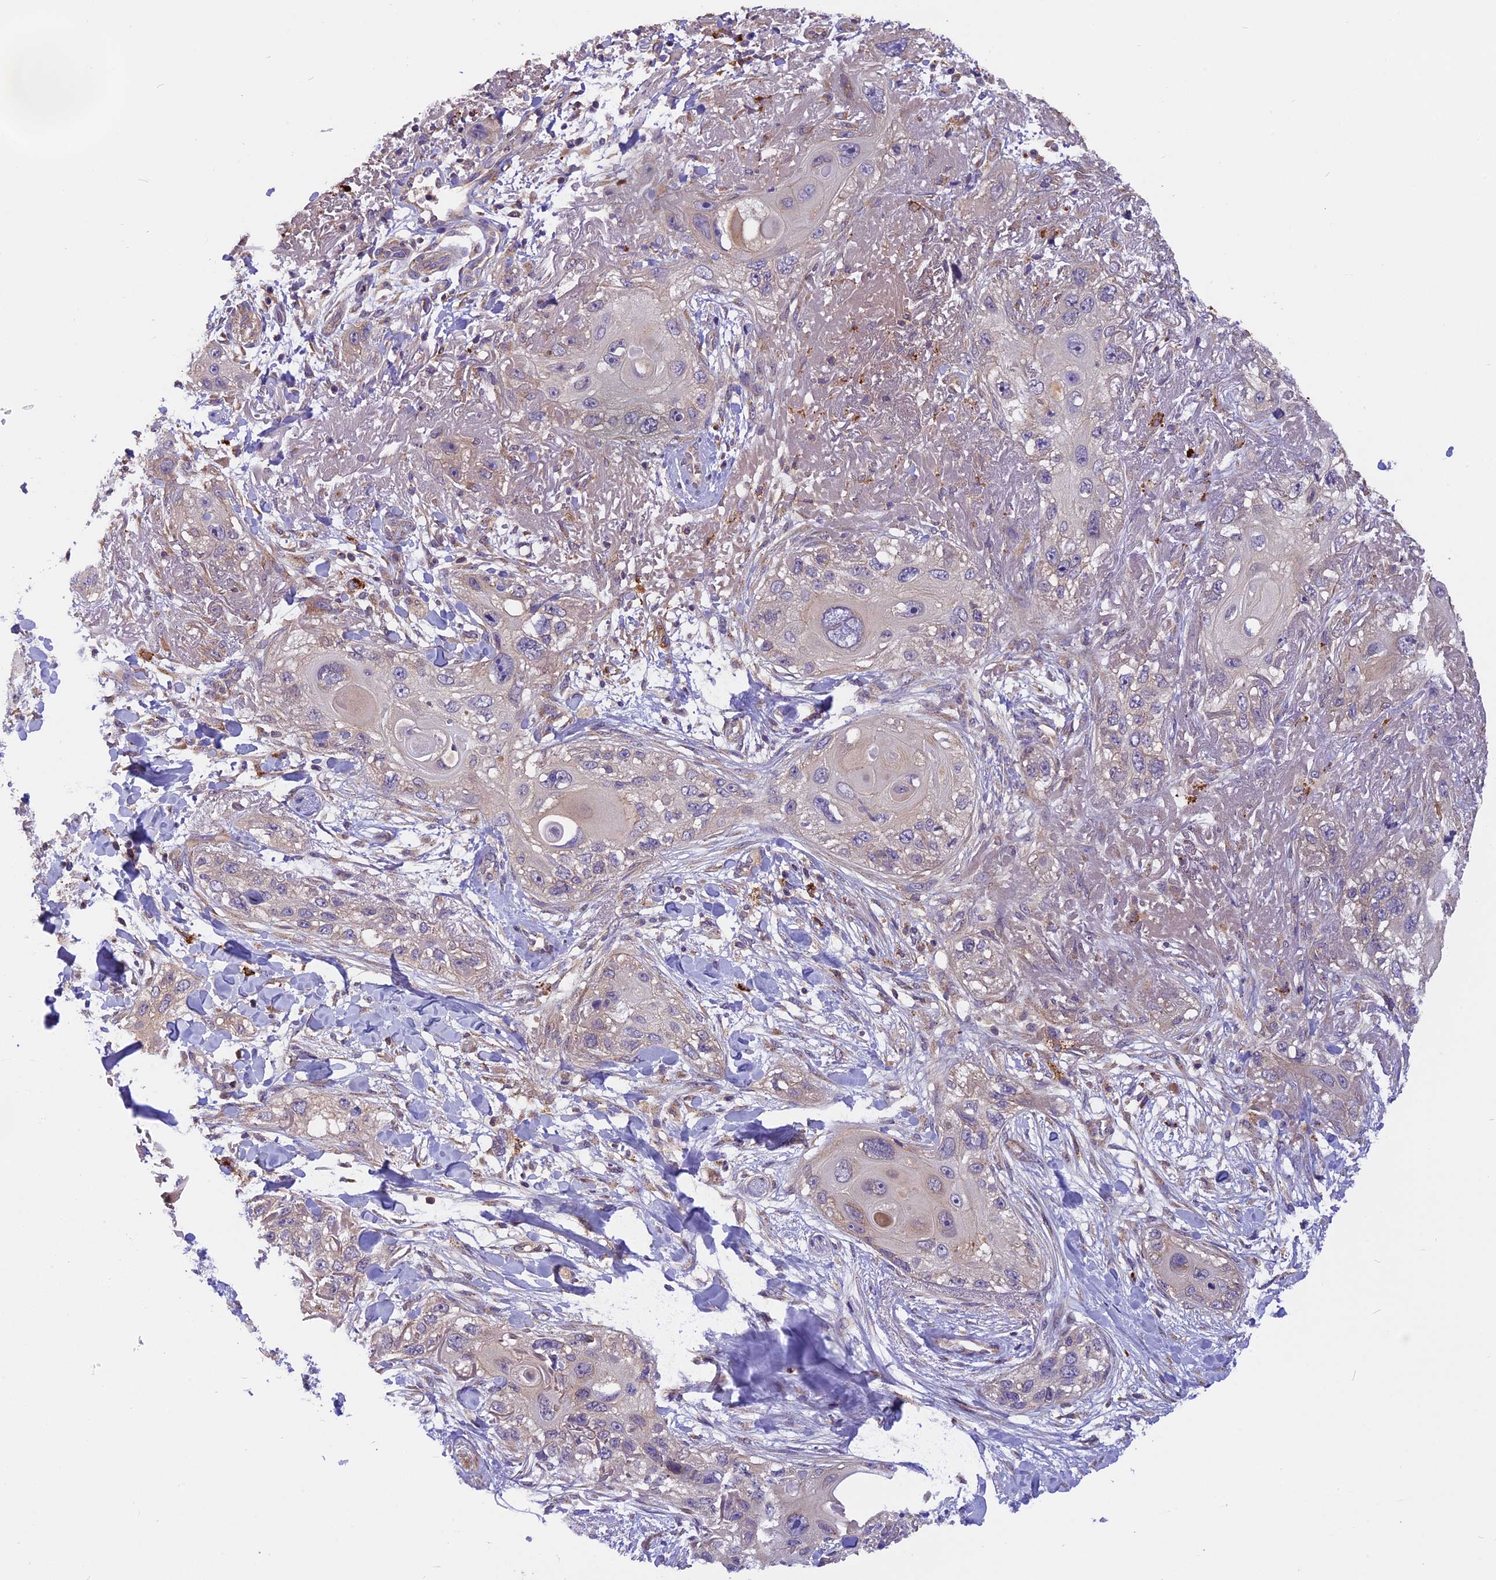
{"staining": {"intensity": "weak", "quantity": "<25%", "location": "cytoplasmic/membranous"}, "tissue": "skin cancer", "cell_type": "Tumor cells", "image_type": "cancer", "snomed": [{"axis": "morphology", "description": "Normal tissue, NOS"}, {"axis": "morphology", "description": "Squamous cell carcinoma, NOS"}, {"axis": "topography", "description": "Skin"}], "caption": "An image of human skin squamous cell carcinoma is negative for staining in tumor cells.", "gene": "COPE", "patient": {"sex": "male", "age": 72}}